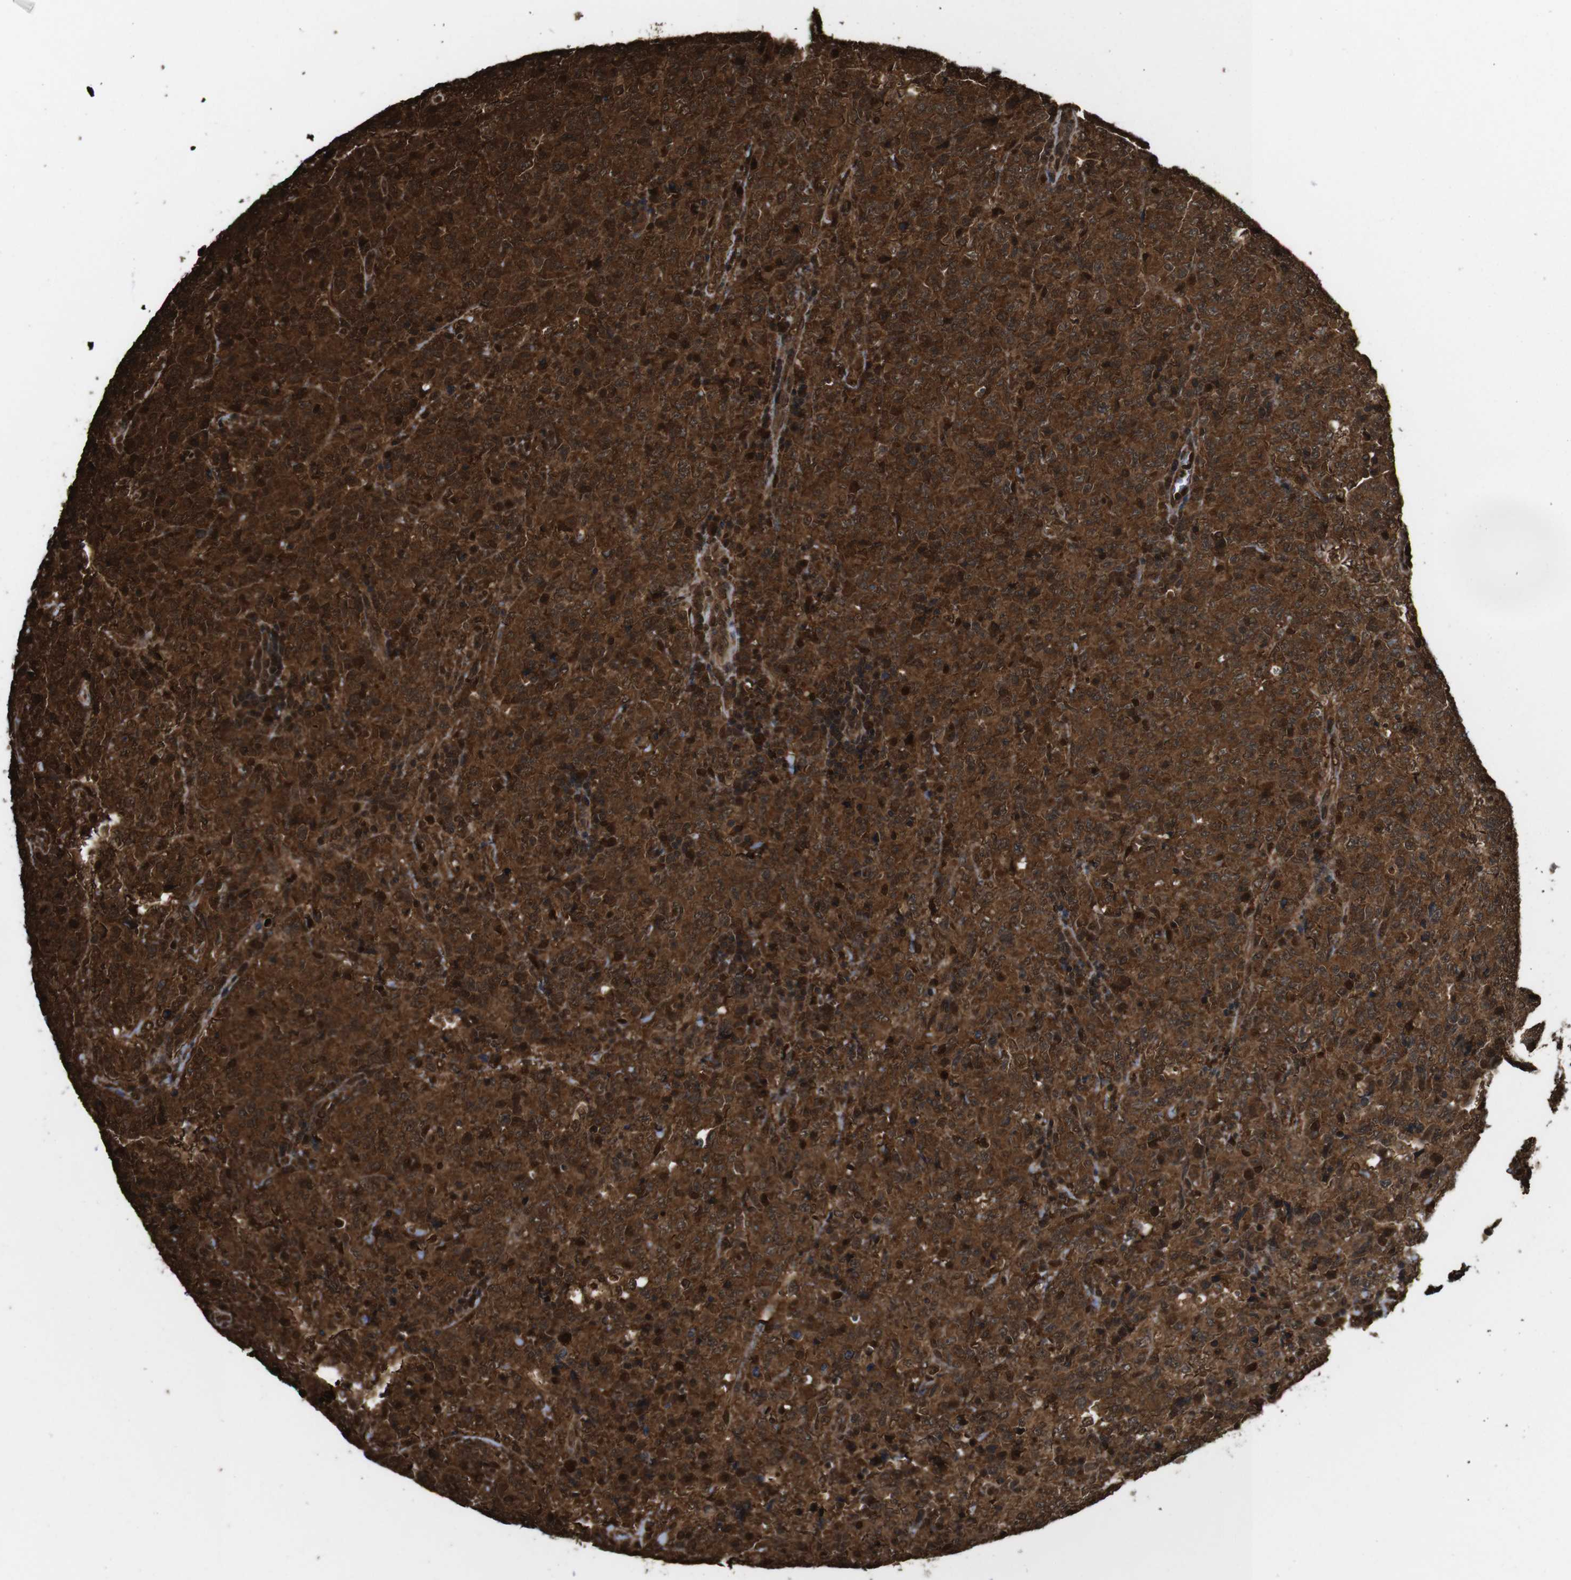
{"staining": {"intensity": "strong", "quantity": ">75%", "location": "cytoplasmic/membranous,nuclear"}, "tissue": "lymphoma", "cell_type": "Tumor cells", "image_type": "cancer", "snomed": [{"axis": "morphology", "description": "Malignant lymphoma, non-Hodgkin's type, High grade"}, {"axis": "topography", "description": "Tonsil"}], "caption": "An image showing strong cytoplasmic/membranous and nuclear expression in about >75% of tumor cells in lymphoma, as visualized by brown immunohistochemical staining.", "gene": "VCP", "patient": {"sex": "female", "age": 36}}